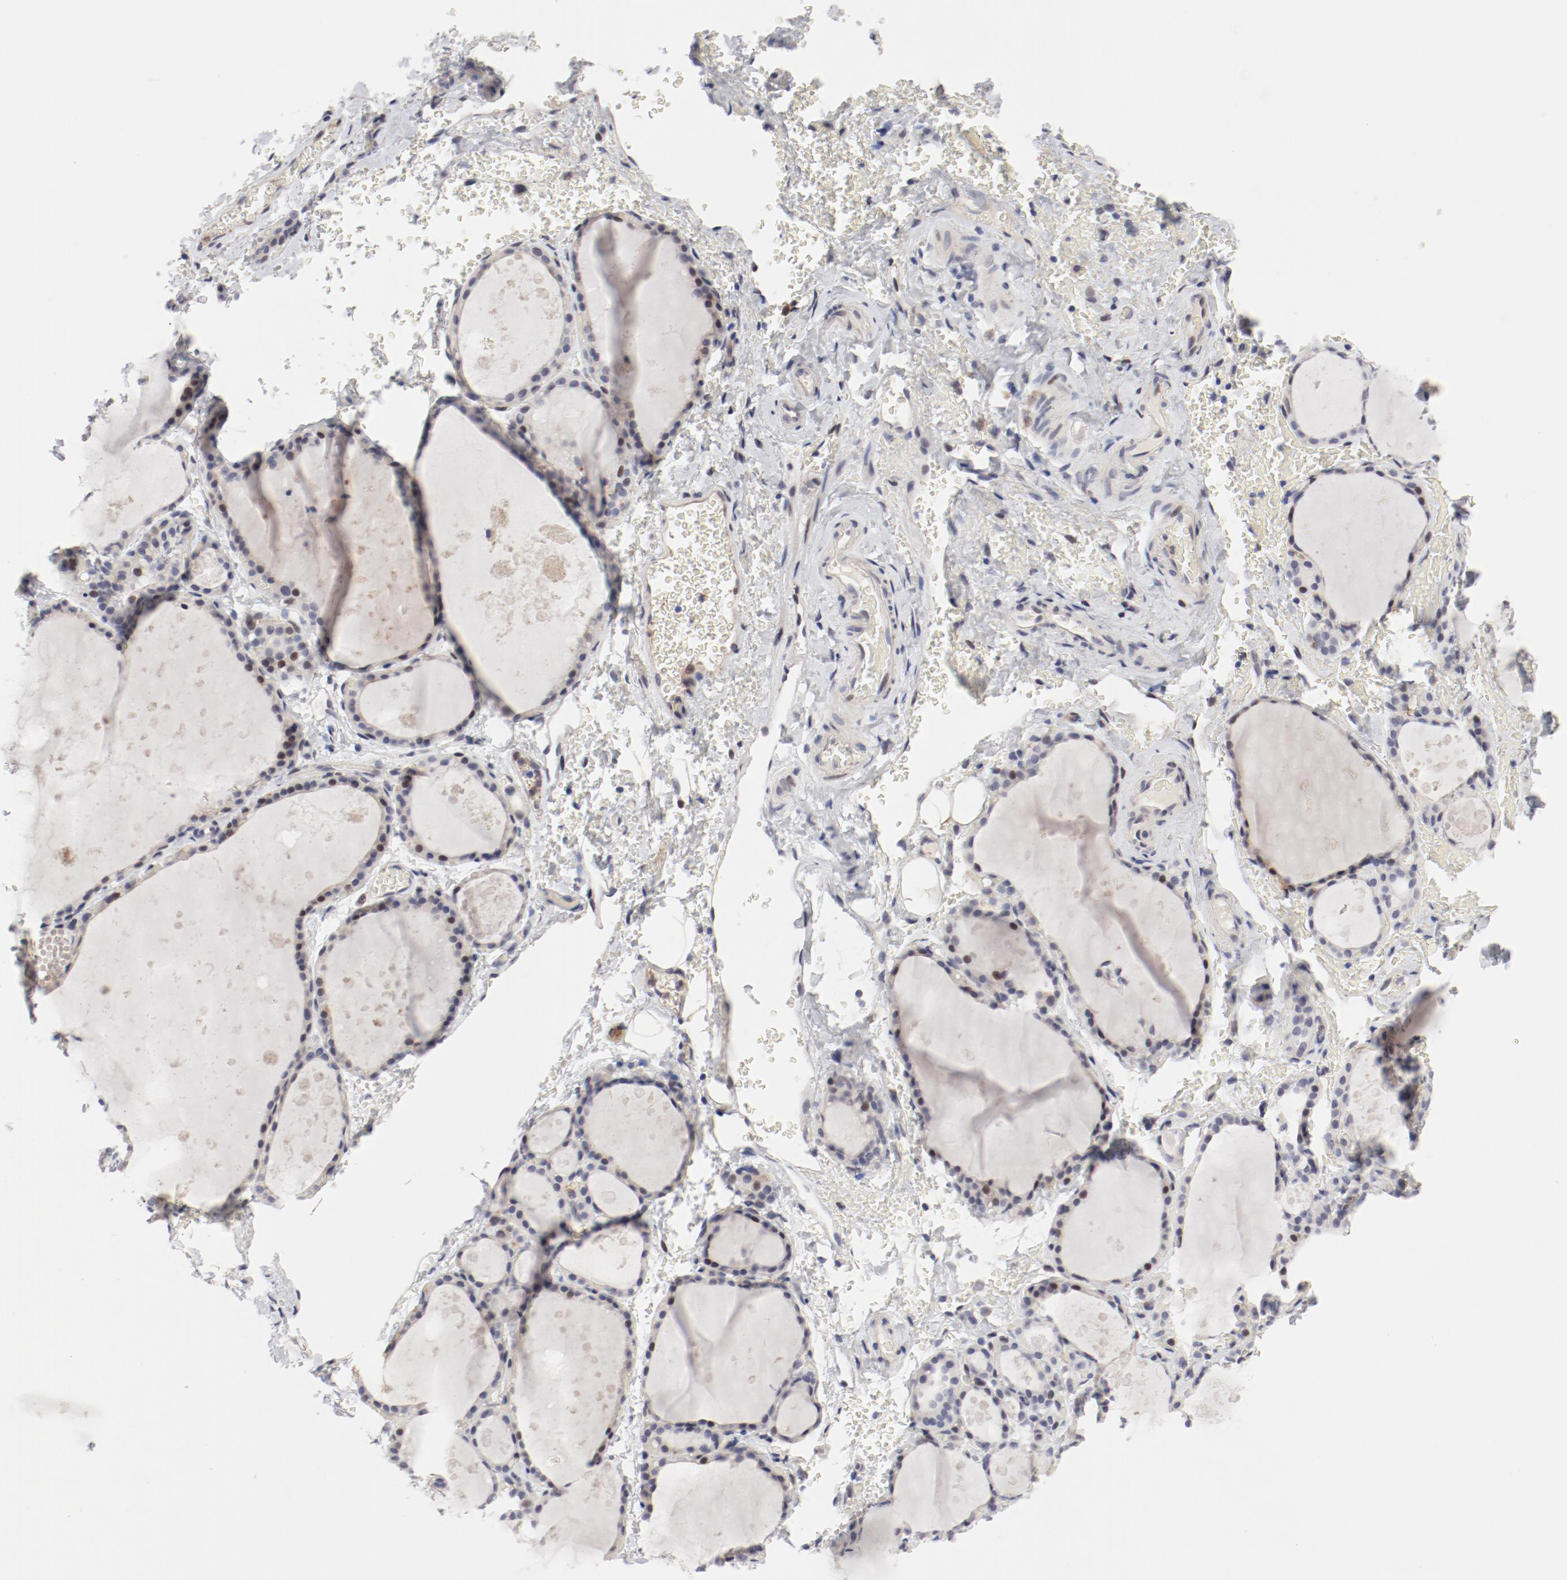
{"staining": {"intensity": "moderate", "quantity": "<25%", "location": "nuclear"}, "tissue": "thyroid gland", "cell_type": "Glandular cells", "image_type": "normal", "snomed": [{"axis": "morphology", "description": "Normal tissue, NOS"}, {"axis": "topography", "description": "Thyroid gland"}], "caption": "Protein staining demonstrates moderate nuclear positivity in approximately <25% of glandular cells in unremarkable thyroid gland. The staining was performed using DAB (3,3'-diaminobenzidine) to visualize the protein expression in brown, while the nuclei were stained in blue with hematoxylin (Magnification: 20x).", "gene": "FSCB", "patient": {"sex": "male", "age": 61}}